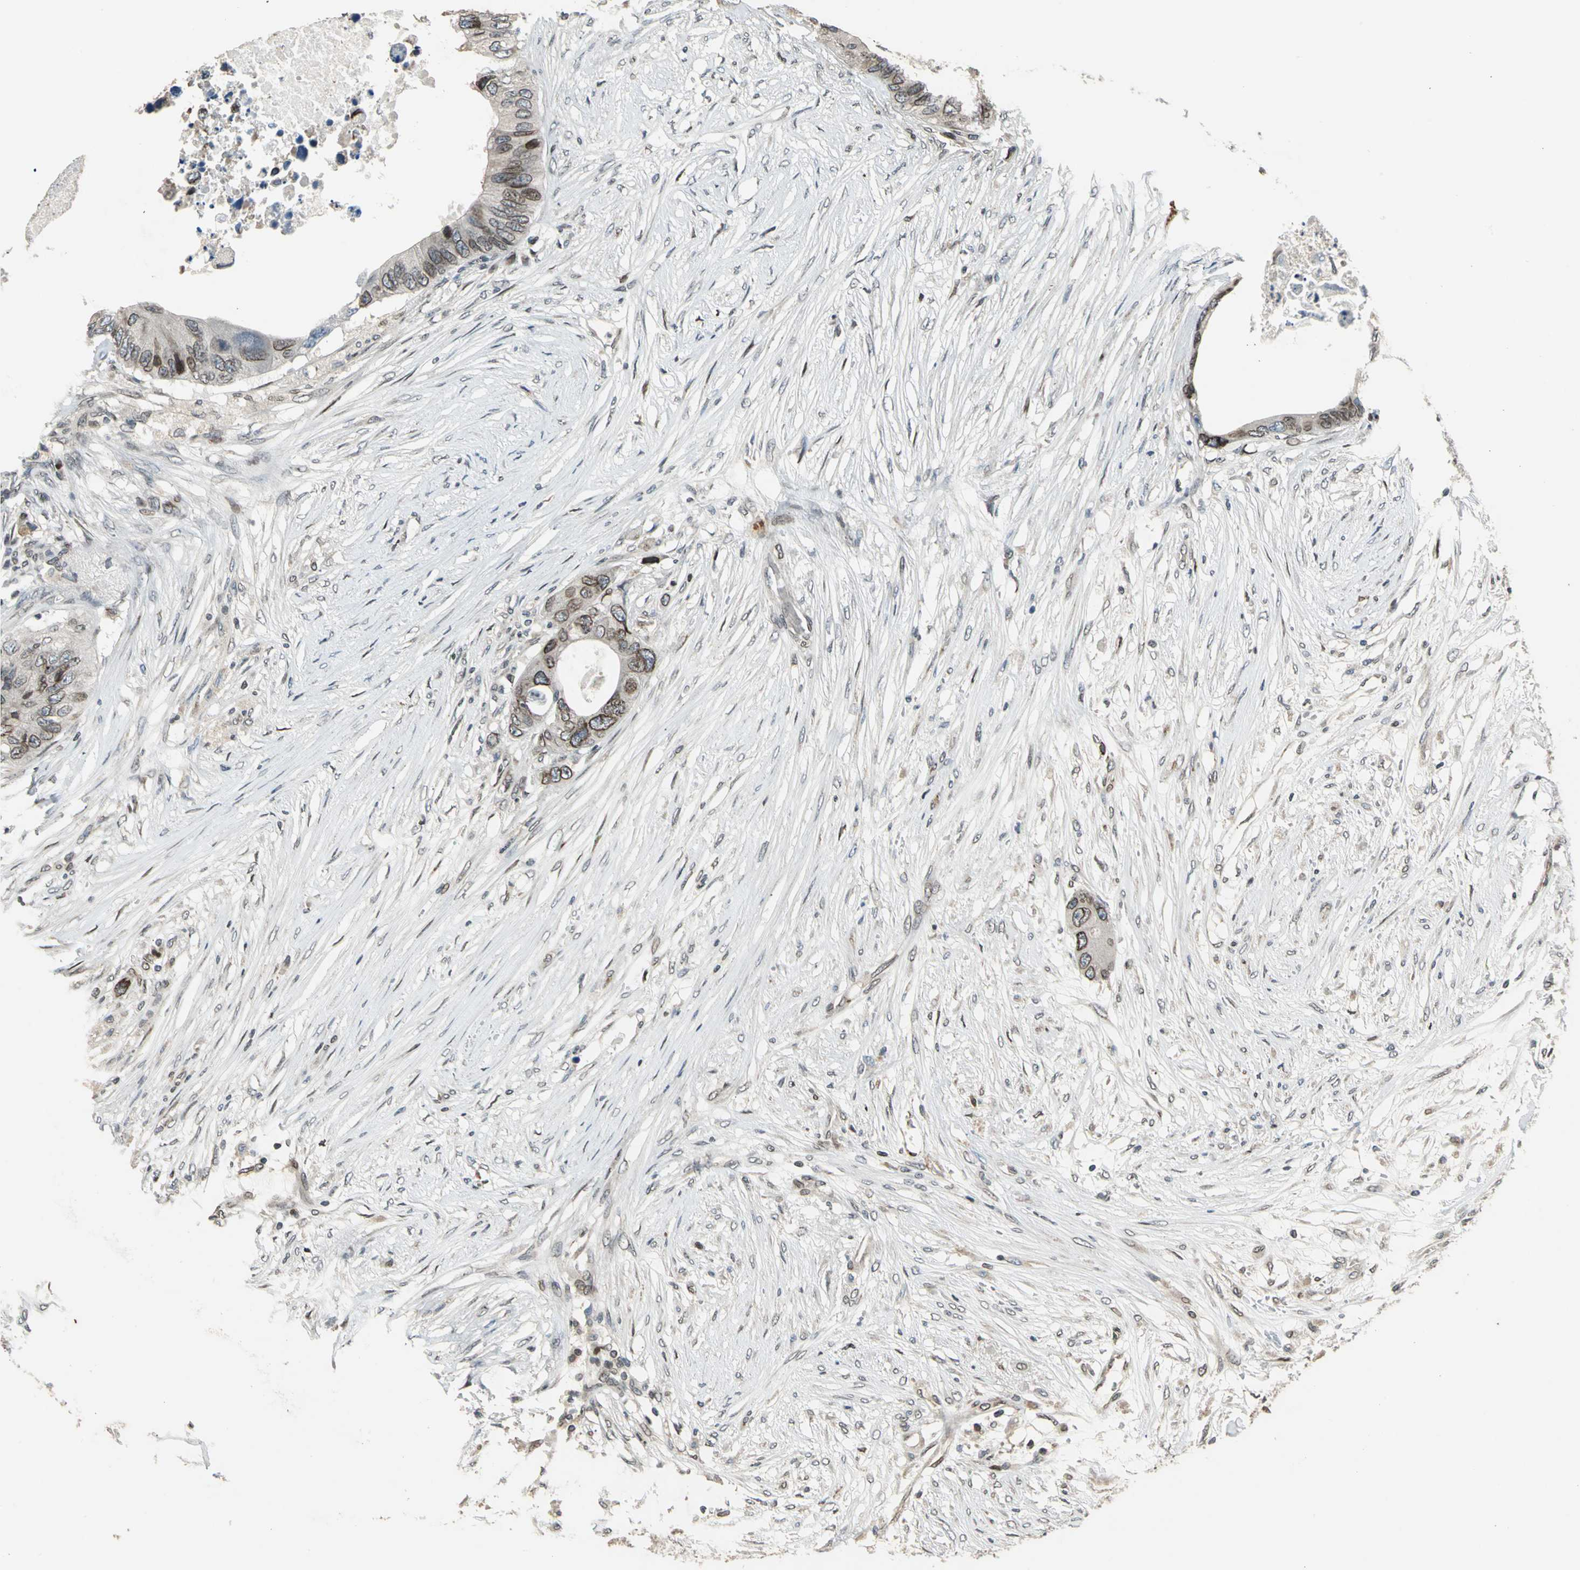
{"staining": {"intensity": "moderate", "quantity": "25%-75%", "location": "cytoplasmic/membranous,nuclear"}, "tissue": "colorectal cancer", "cell_type": "Tumor cells", "image_type": "cancer", "snomed": [{"axis": "morphology", "description": "Adenocarcinoma, NOS"}, {"axis": "topography", "description": "Colon"}], "caption": "A photomicrograph of colorectal adenocarcinoma stained for a protein demonstrates moderate cytoplasmic/membranous and nuclear brown staining in tumor cells.", "gene": "BRIP1", "patient": {"sex": "male", "age": 71}}